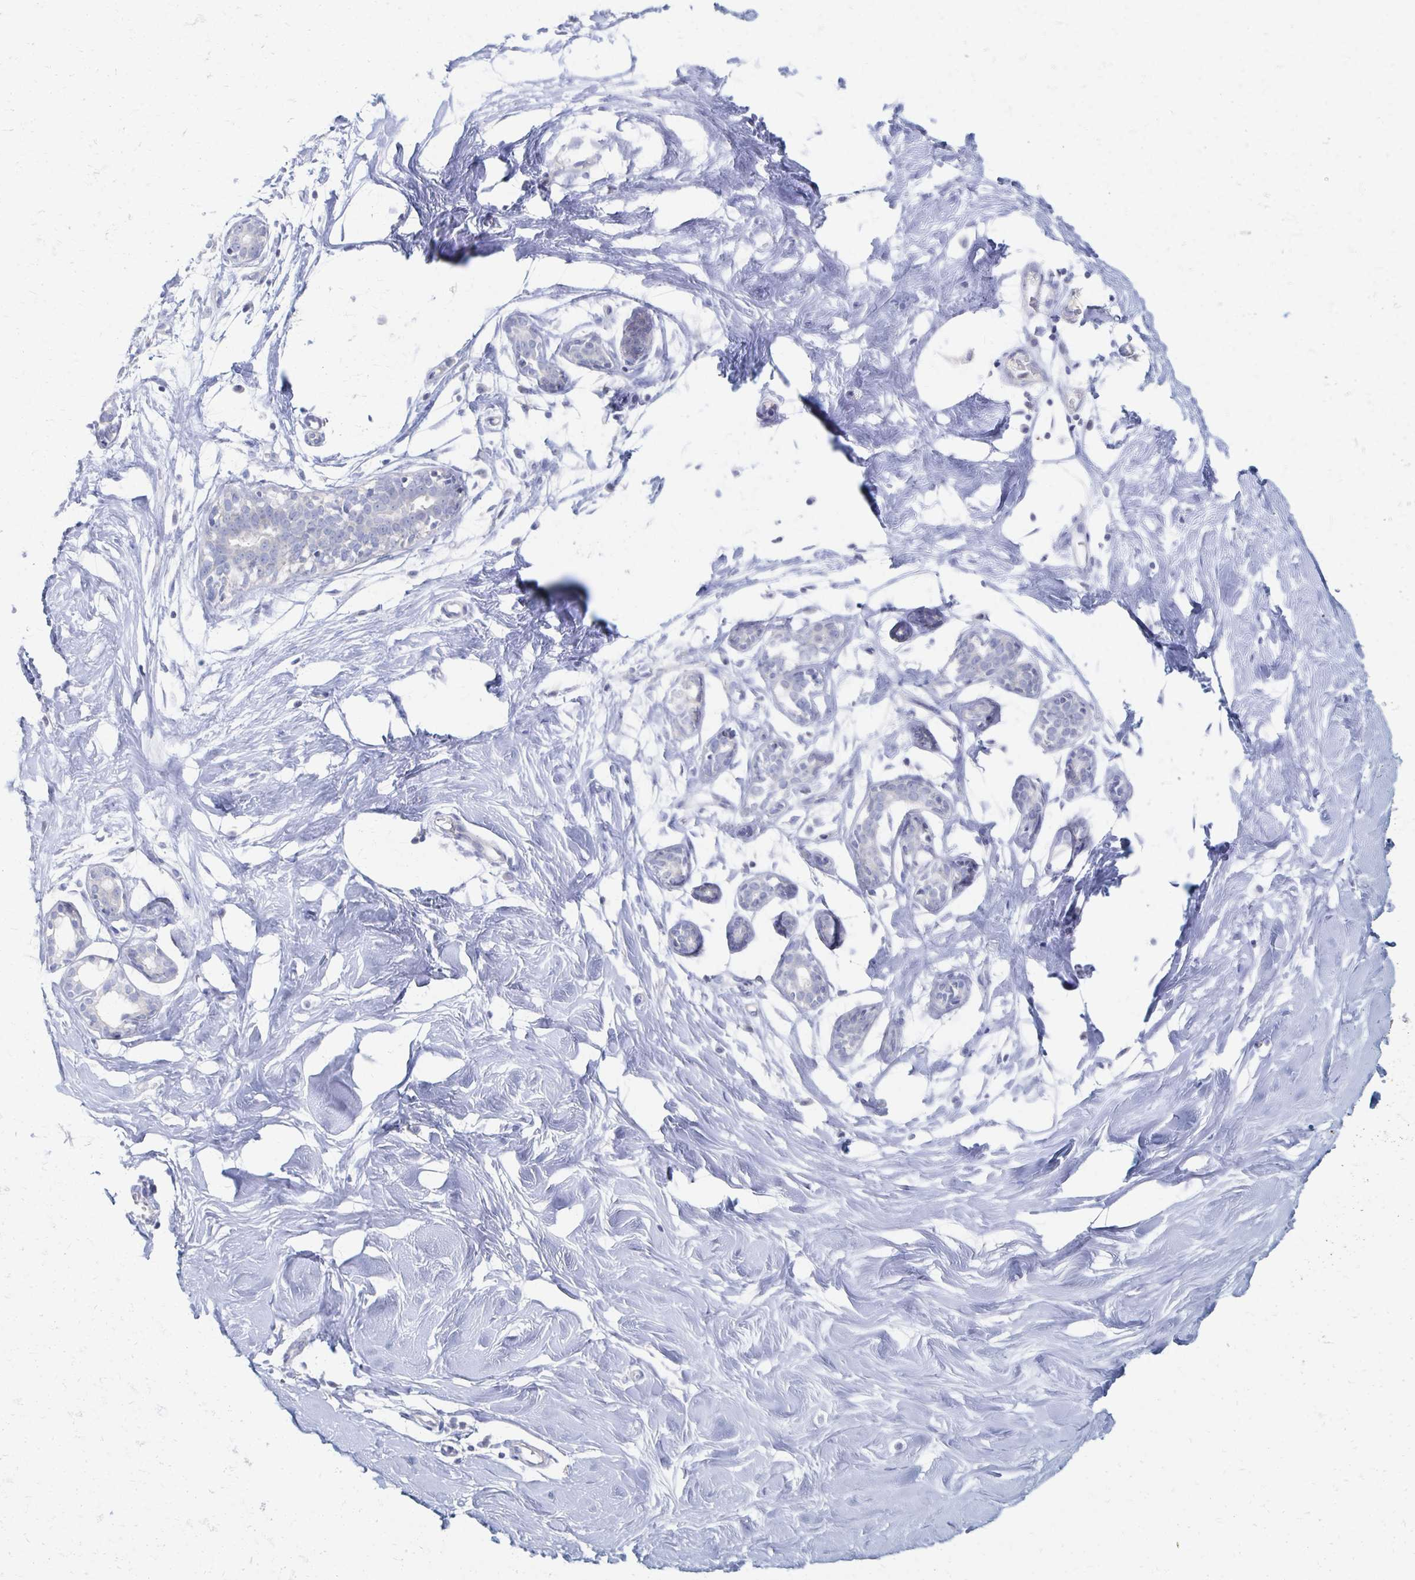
{"staining": {"intensity": "negative", "quantity": "none", "location": "none"}, "tissue": "breast", "cell_type": "Adipocytes", "image_type": "normal", "snomed": [{"axis": "morphology", "description": "Normal tissue, NOS"}, {"axis": "topography", "description": "Breast"}], "caption": "The immunohistochemistry (IHC) photomicrograph has no significant expression in adipocytes of breast.", "gene": "PRR20A", "patient": {"sex": "female", "age": 27}}